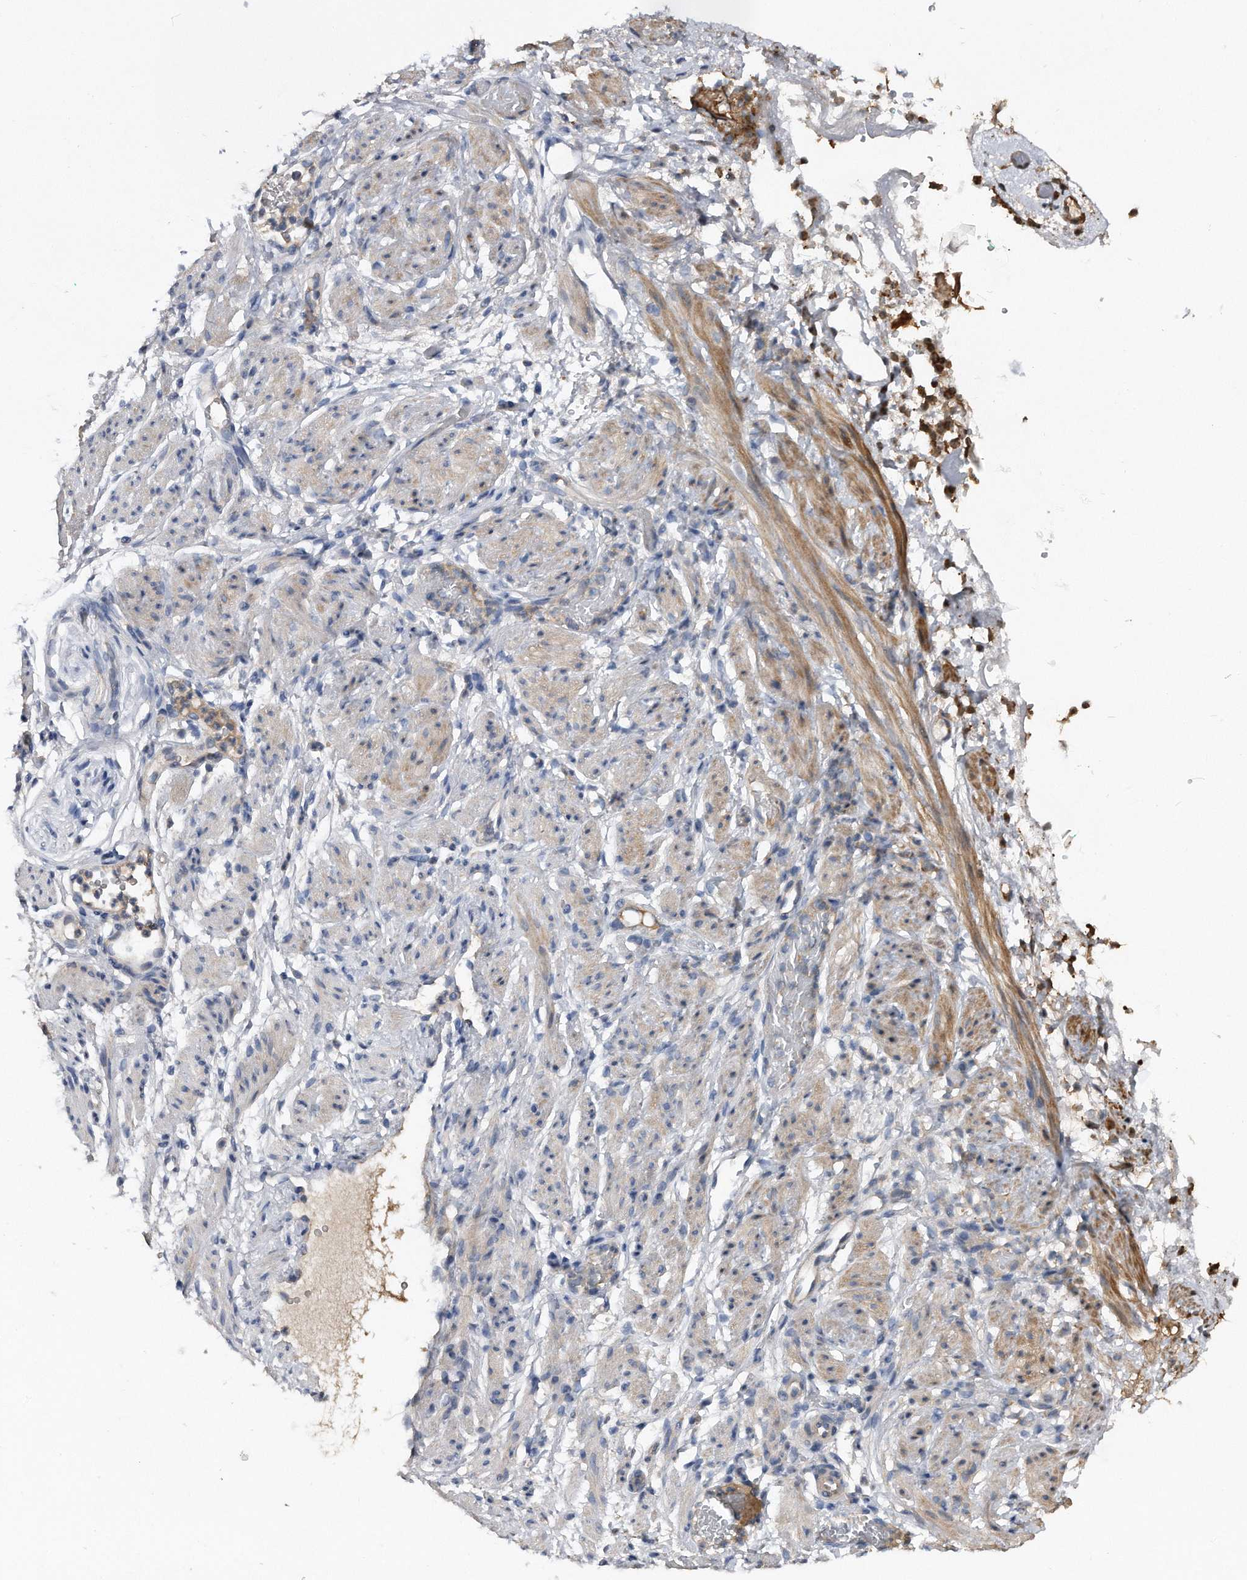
{"staining": {"intensity": "negative", "quantity": "none", "location": "none"}, "tissue": "soft tissue", "cell_type": "Chondrocytes", "image_type": "normal", "snomed": [{"axis": "morphology", "description": "Normal tissue, NOS"}, {"axis": "topography", "description": "Smooth muscle"}, {"axis": "topography", "description": "Peripheral nerve tissue"}], "caption": "Chondrocytes show no significant expression in benign soft tissue. (Stains: DAB (3,3'-diaminobenzidine) immunohistochemistry with hematoxylin counter stain, Microscopy: brightfield microscopy at high magnification).", "gene": "KCND3", "patient": {"sex": "female", "age": 39}}